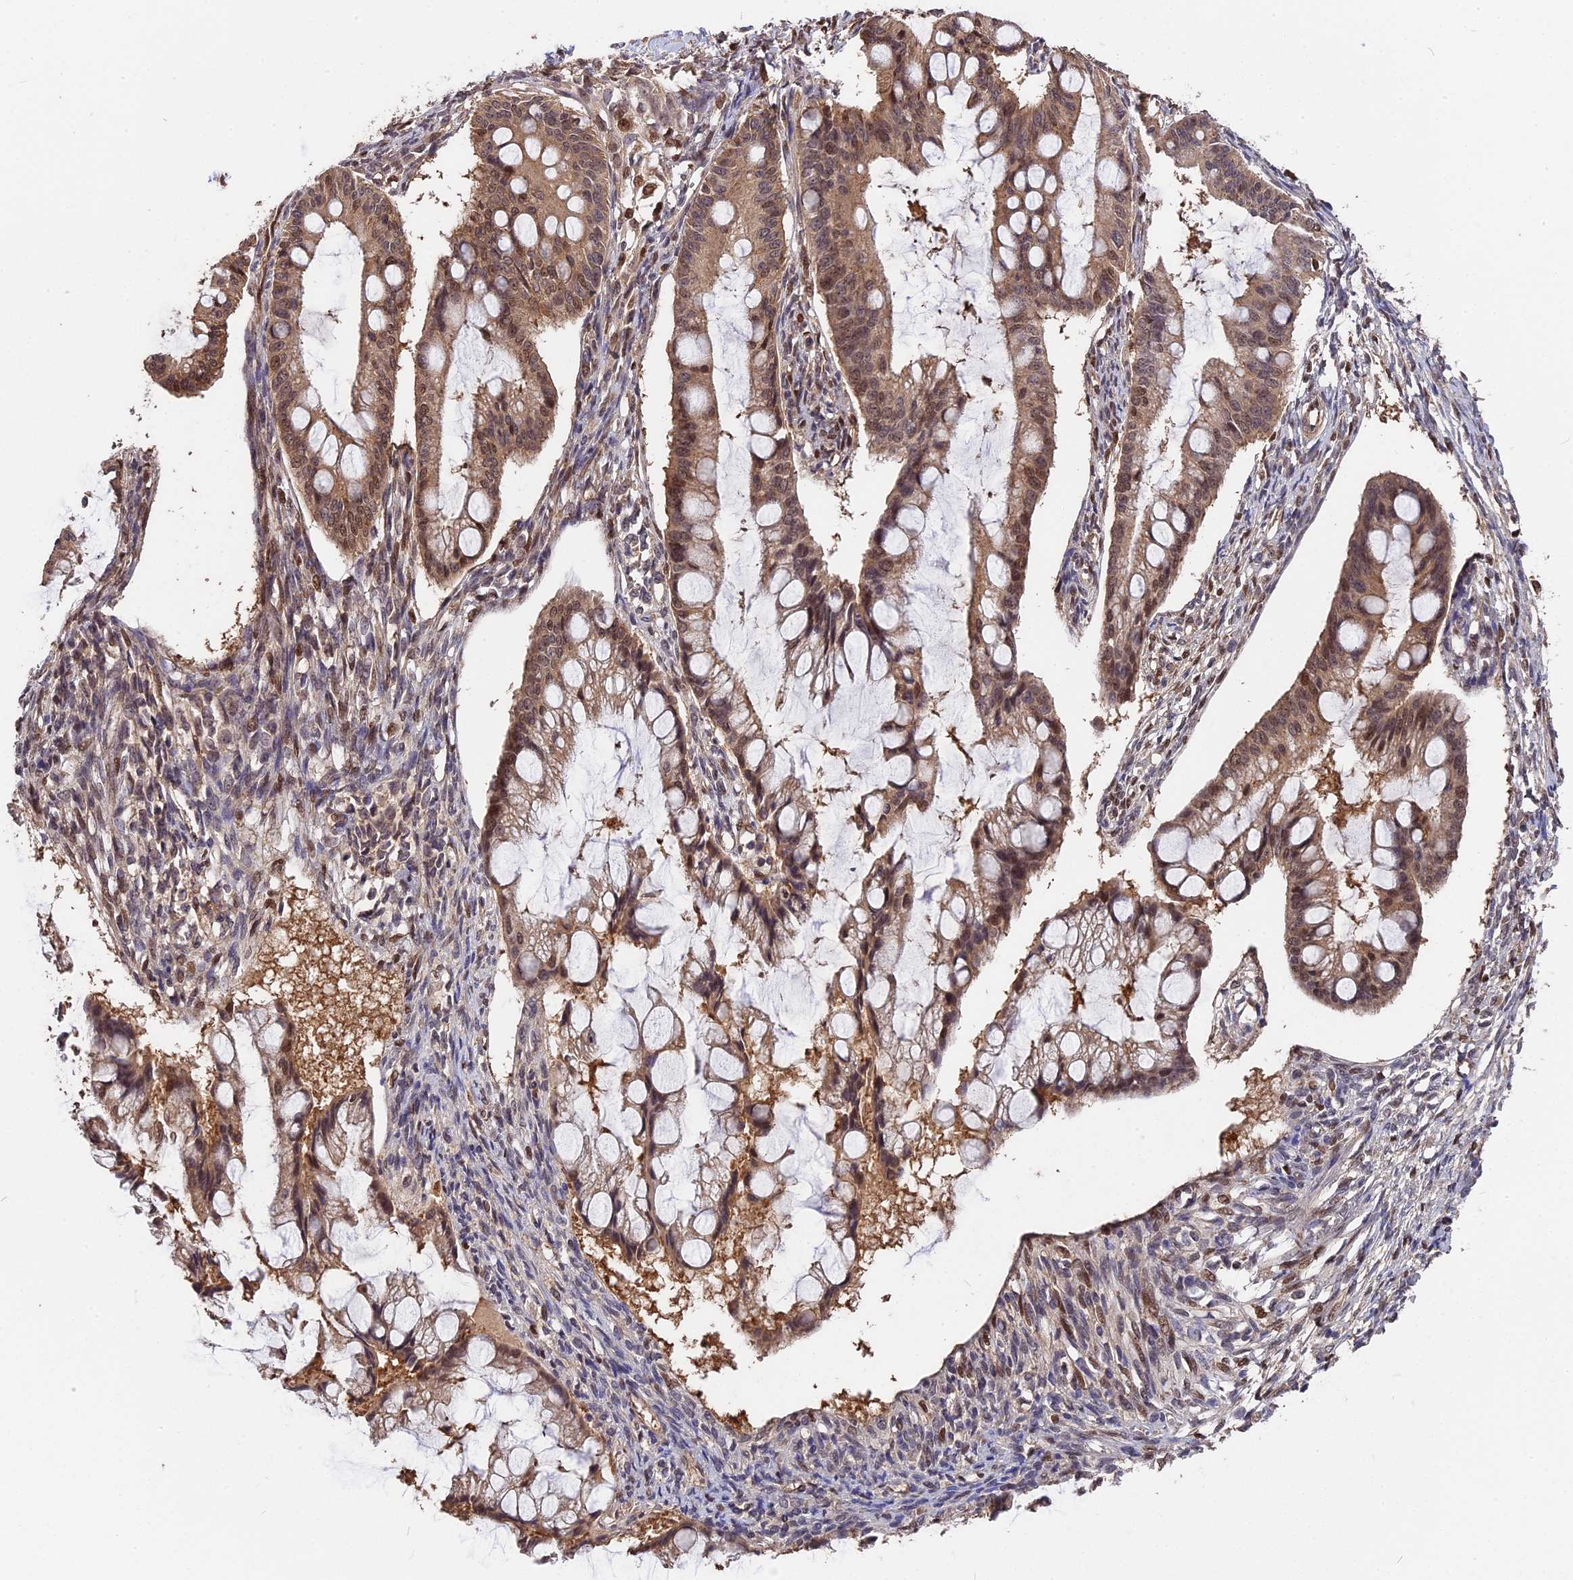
{"staining": {"intensity": "moderate", "quantity": ">75%", "location": "cytoplasmic/membranous,nuclear"}, "tissue": "ovarian cancer", "cell_type": "Tumor cells", "image_type": "cancer", "snomed": [{"axis": "morphology", "description": "Cystadenocarcinoma, mucinous, NOS"}, {"axis": "topography", "description": "Ovary"}], "caption": "Ovarian mucinous cystadenocarcinoma was stained to show a protein in brown. There is medium levels of moderate cytoplasmic/membranous and nuclear staining in approximately >75% of tumor cells.", "gene": "ADRM1", "patient": {"sex": "female", "age": 73}}